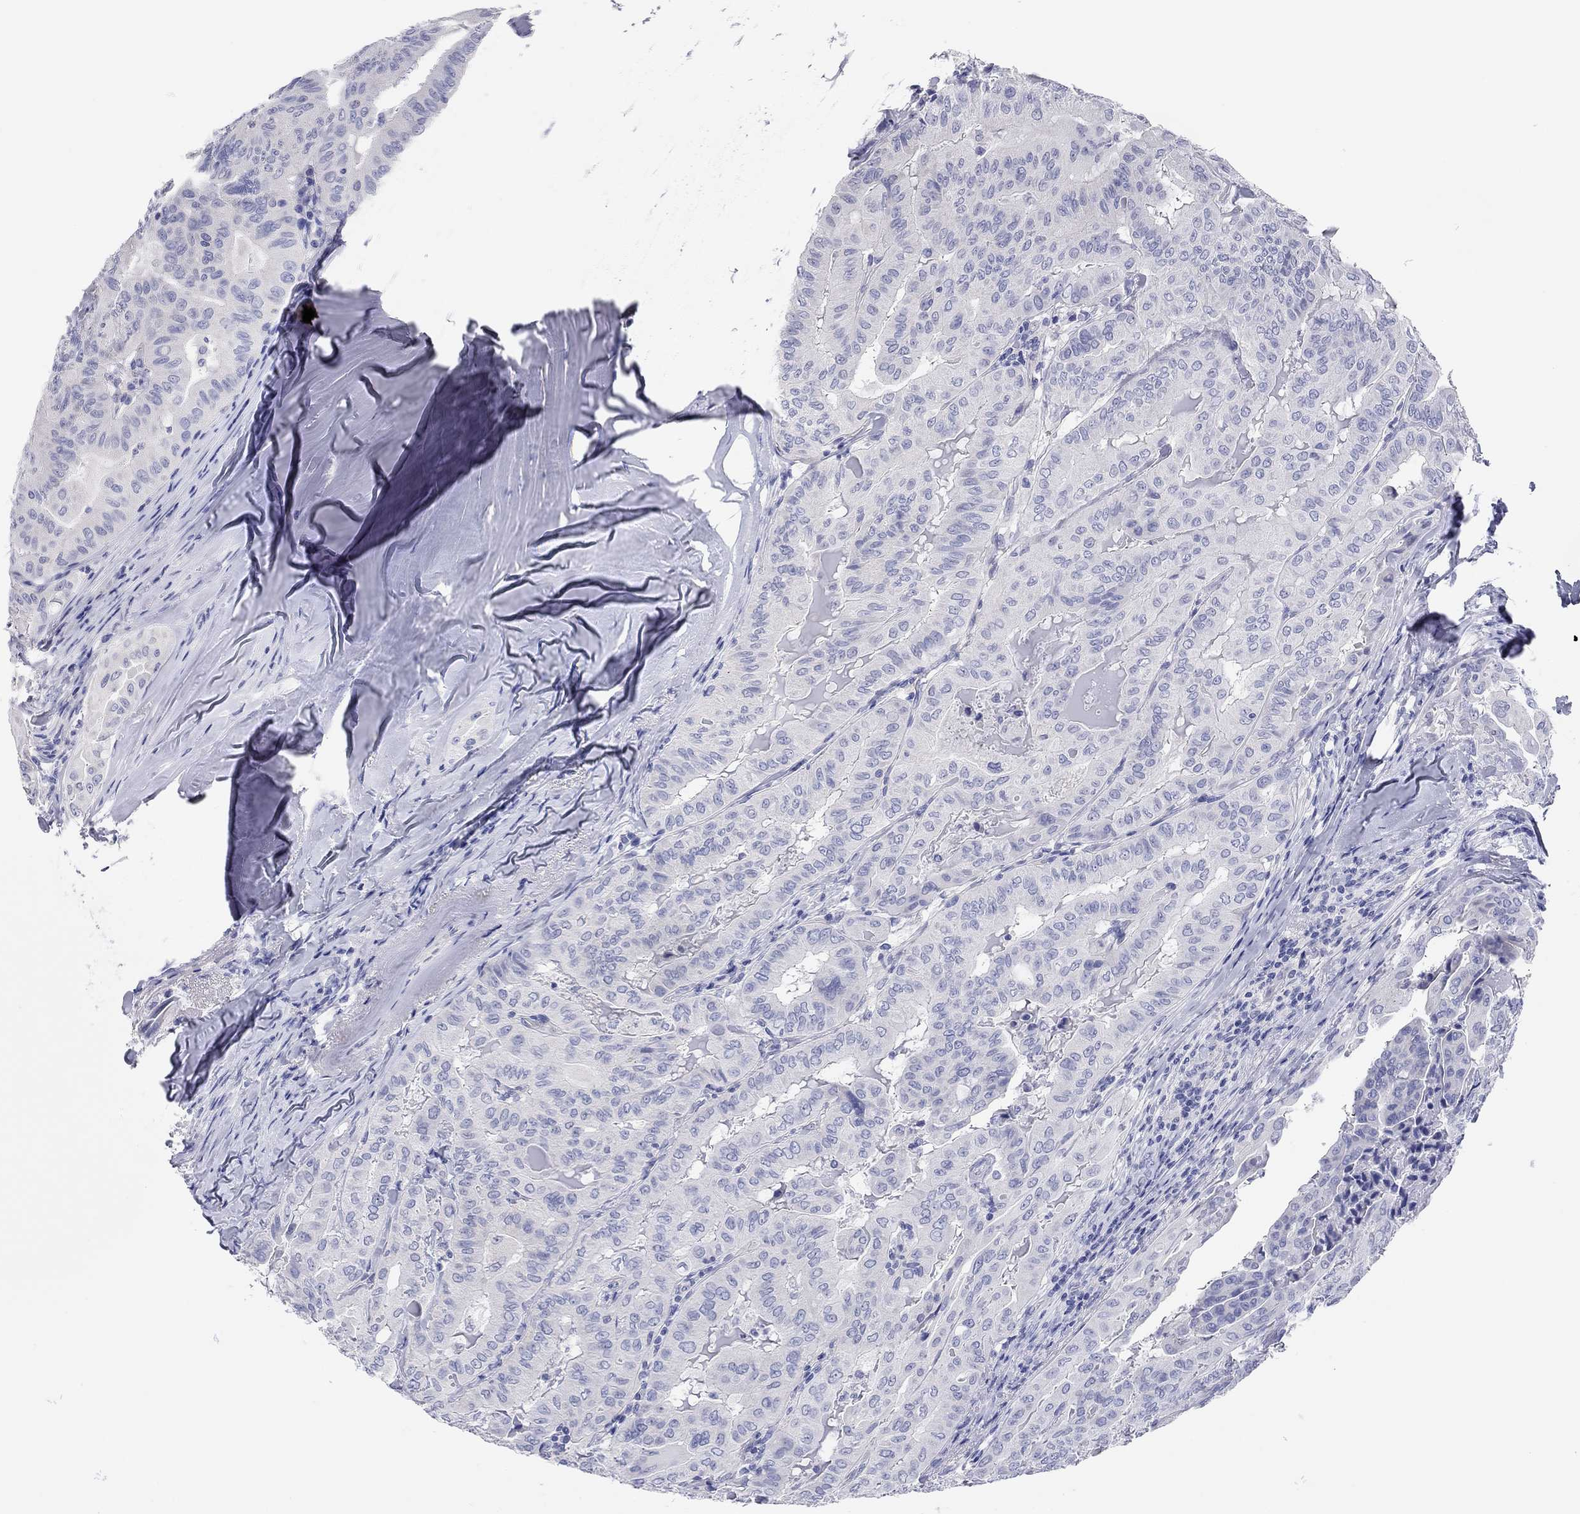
{"staining": {"intensity": "negative", "quantity": "none", "location": "none"}, "tissue": "thyroid cancer", "cell_type": "Tumor cells", "image_type": "cancer", "snomed": [{"axis": "morphology", "description": "Papillary adenocarcinoma, NOS"}, {"axis": "topography", "description": "Thyroid gland"}], "caption": "Immunohistochemistry of thyroid papillary adenocarcinoma reveals no staining in tumor cells.", "gene": "TMEM221", "patient": {"sex": "female", "age": 68}}